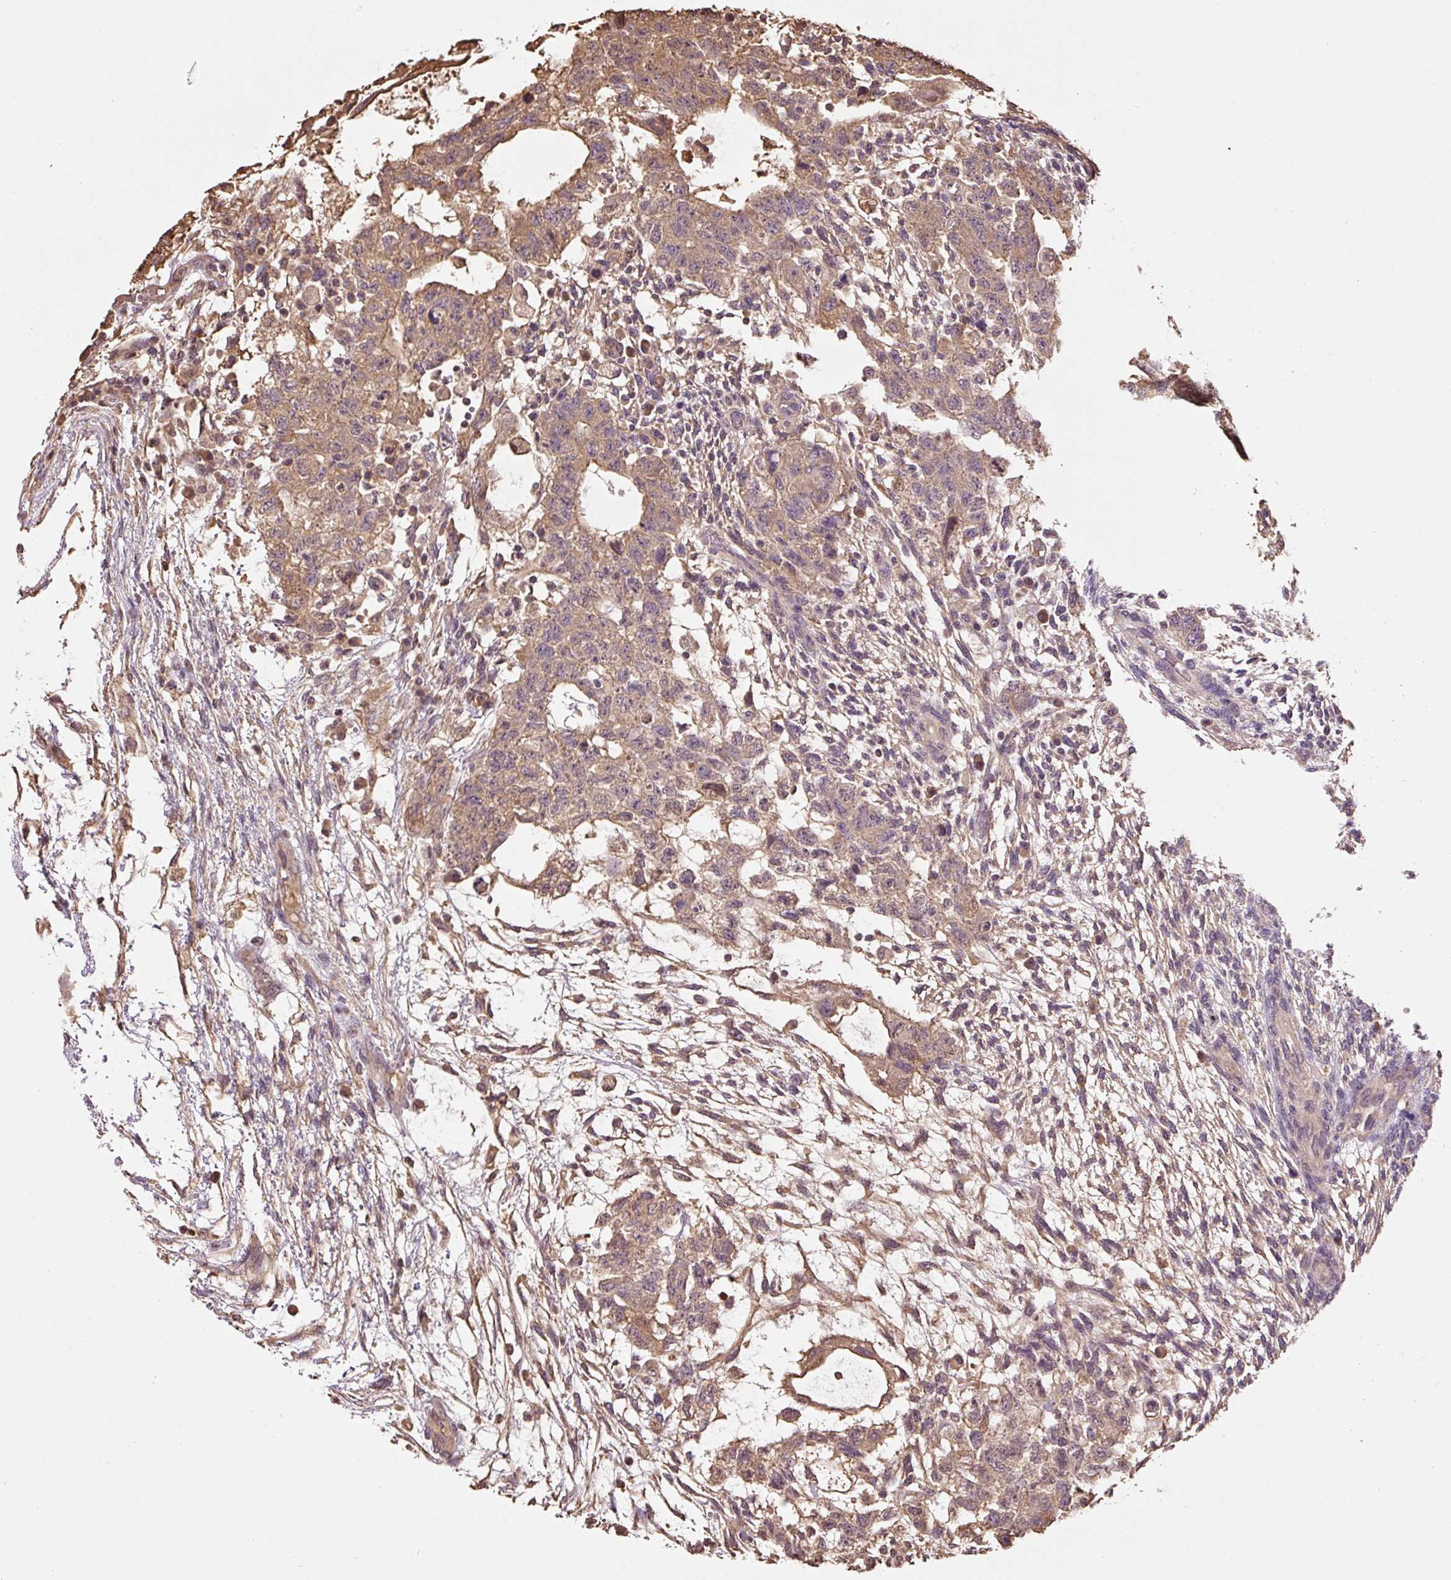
{"staining": {"intensity": "moderate", "quantity": ">75%", "location": "cytoplasmic/membranous"}, "tissue": "testis cancer", "cell_type": "Tumor cells", "image_type": "cancer", "snomed": [{"axis": "morphology", "description": "Normal tissue, NOS"}, {"axis": "morphology", "description": "Carcinoma, Embryonal, NOS"}, {"axis": "topography", "description": "Testis"}], "caption": "The photomicrograph shows immunohistochemical staining of testis cancer. There is moderate cytoplasmic/membranous positivity is seen in approximately >75% of tumor cells. Immunohistochemistry stains the protein of interest in brown and the nuclei are stained blue.", "gene": "TMEM170B", "patient": {"sex": "male", "age": 36}}